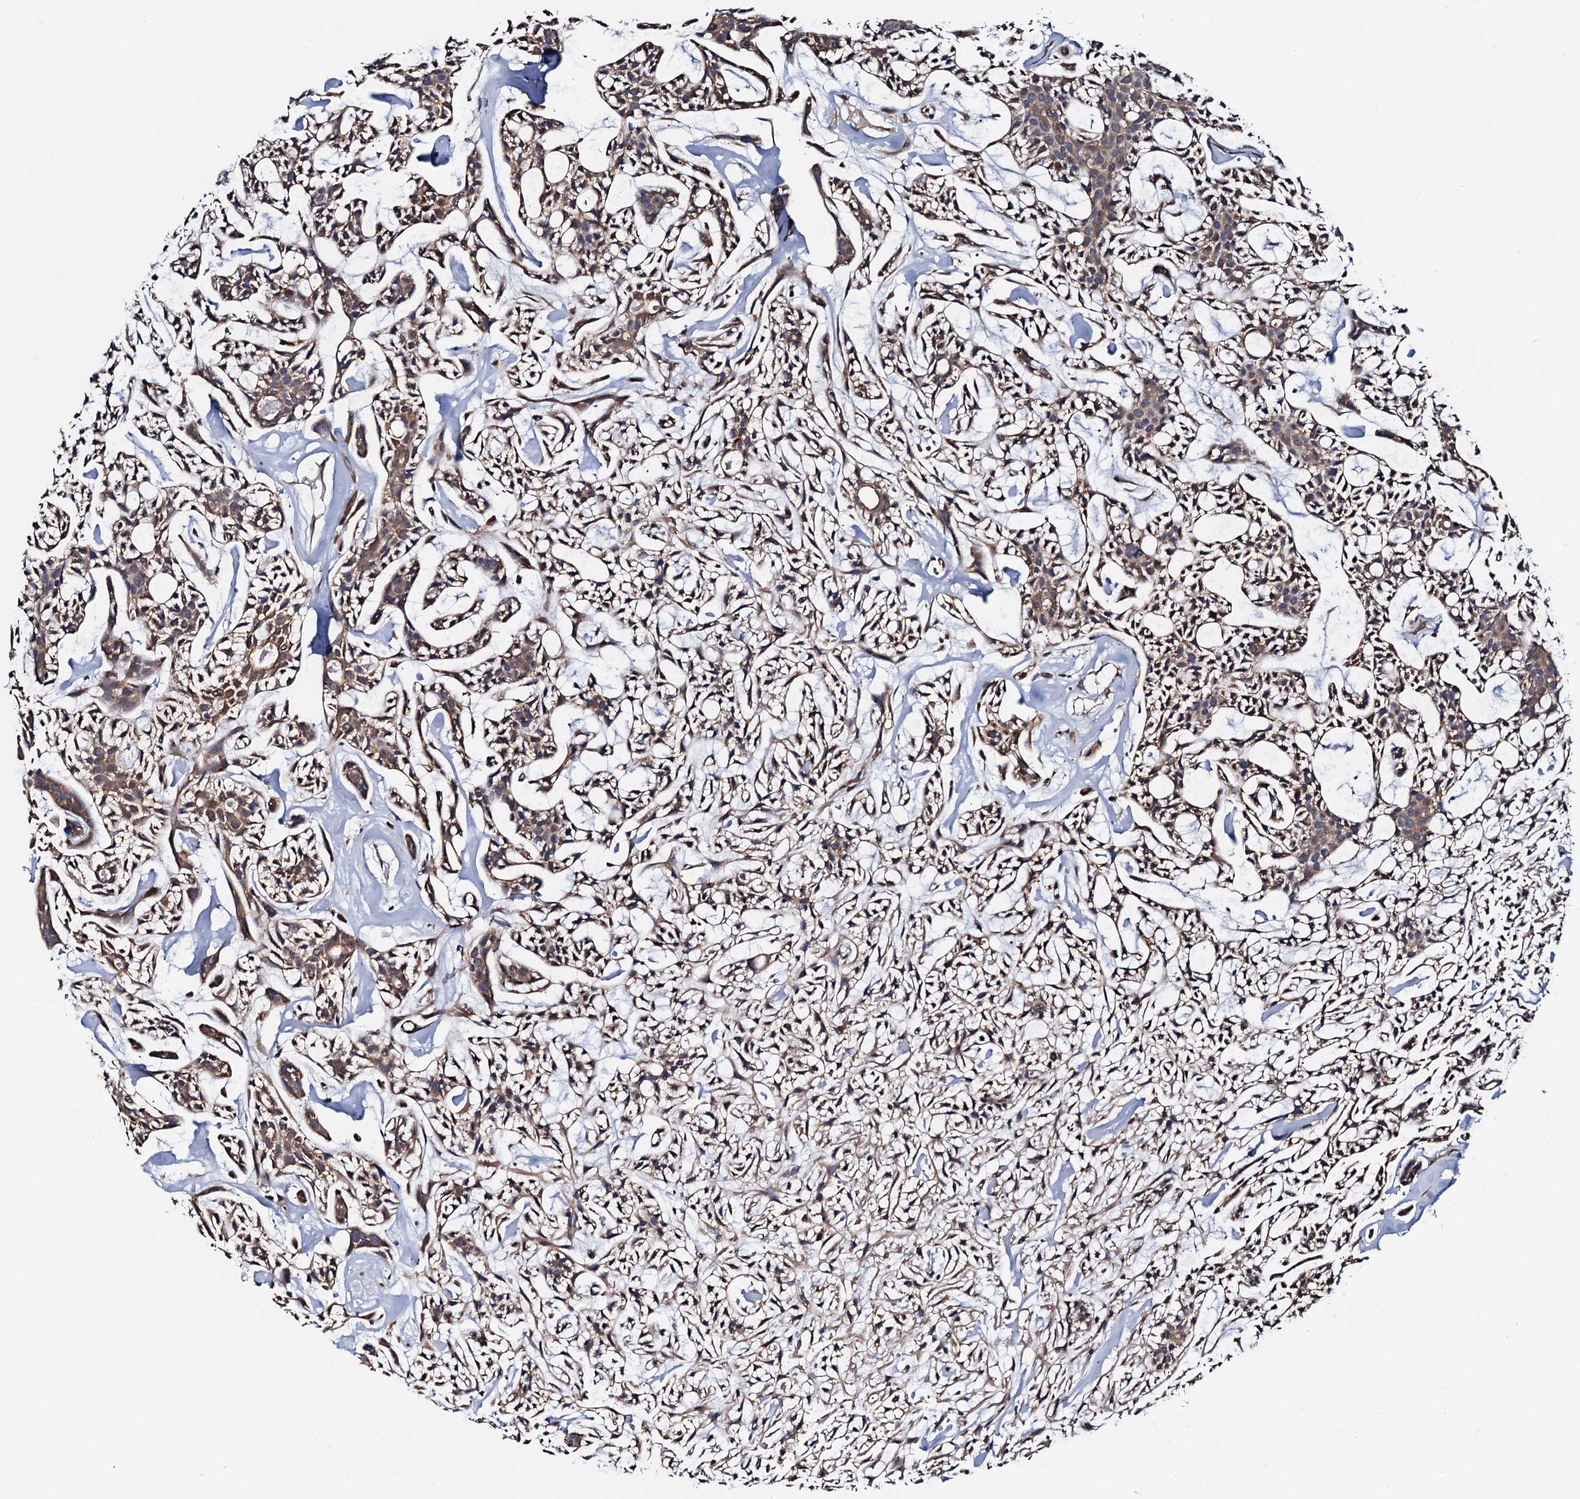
{"staining": {"intensity": "moderate", "quantity": ">75%", "location": "cytoplasmic/membranous"}, "tissue": "head and neck cancer", "cell_type": "Tumor cells", "image_type": "cancer", "snomed": [{"axis": "morphology", "description": "Adenocarcinoma, NOS"}, {"axis": "topography", "description": "Salivary gland"}, {"axis": "topography", "description": "Head-Neck"}], "caption": "Adenocarcinoma (head and neck) tissue exhibits moderate cytoplasmic/membranous positivity in approximately >75% of tumor cells, visualized by immunohistochemistry.", "gene": "PGLS", "patient": {"sex": "male", "age": 55}}